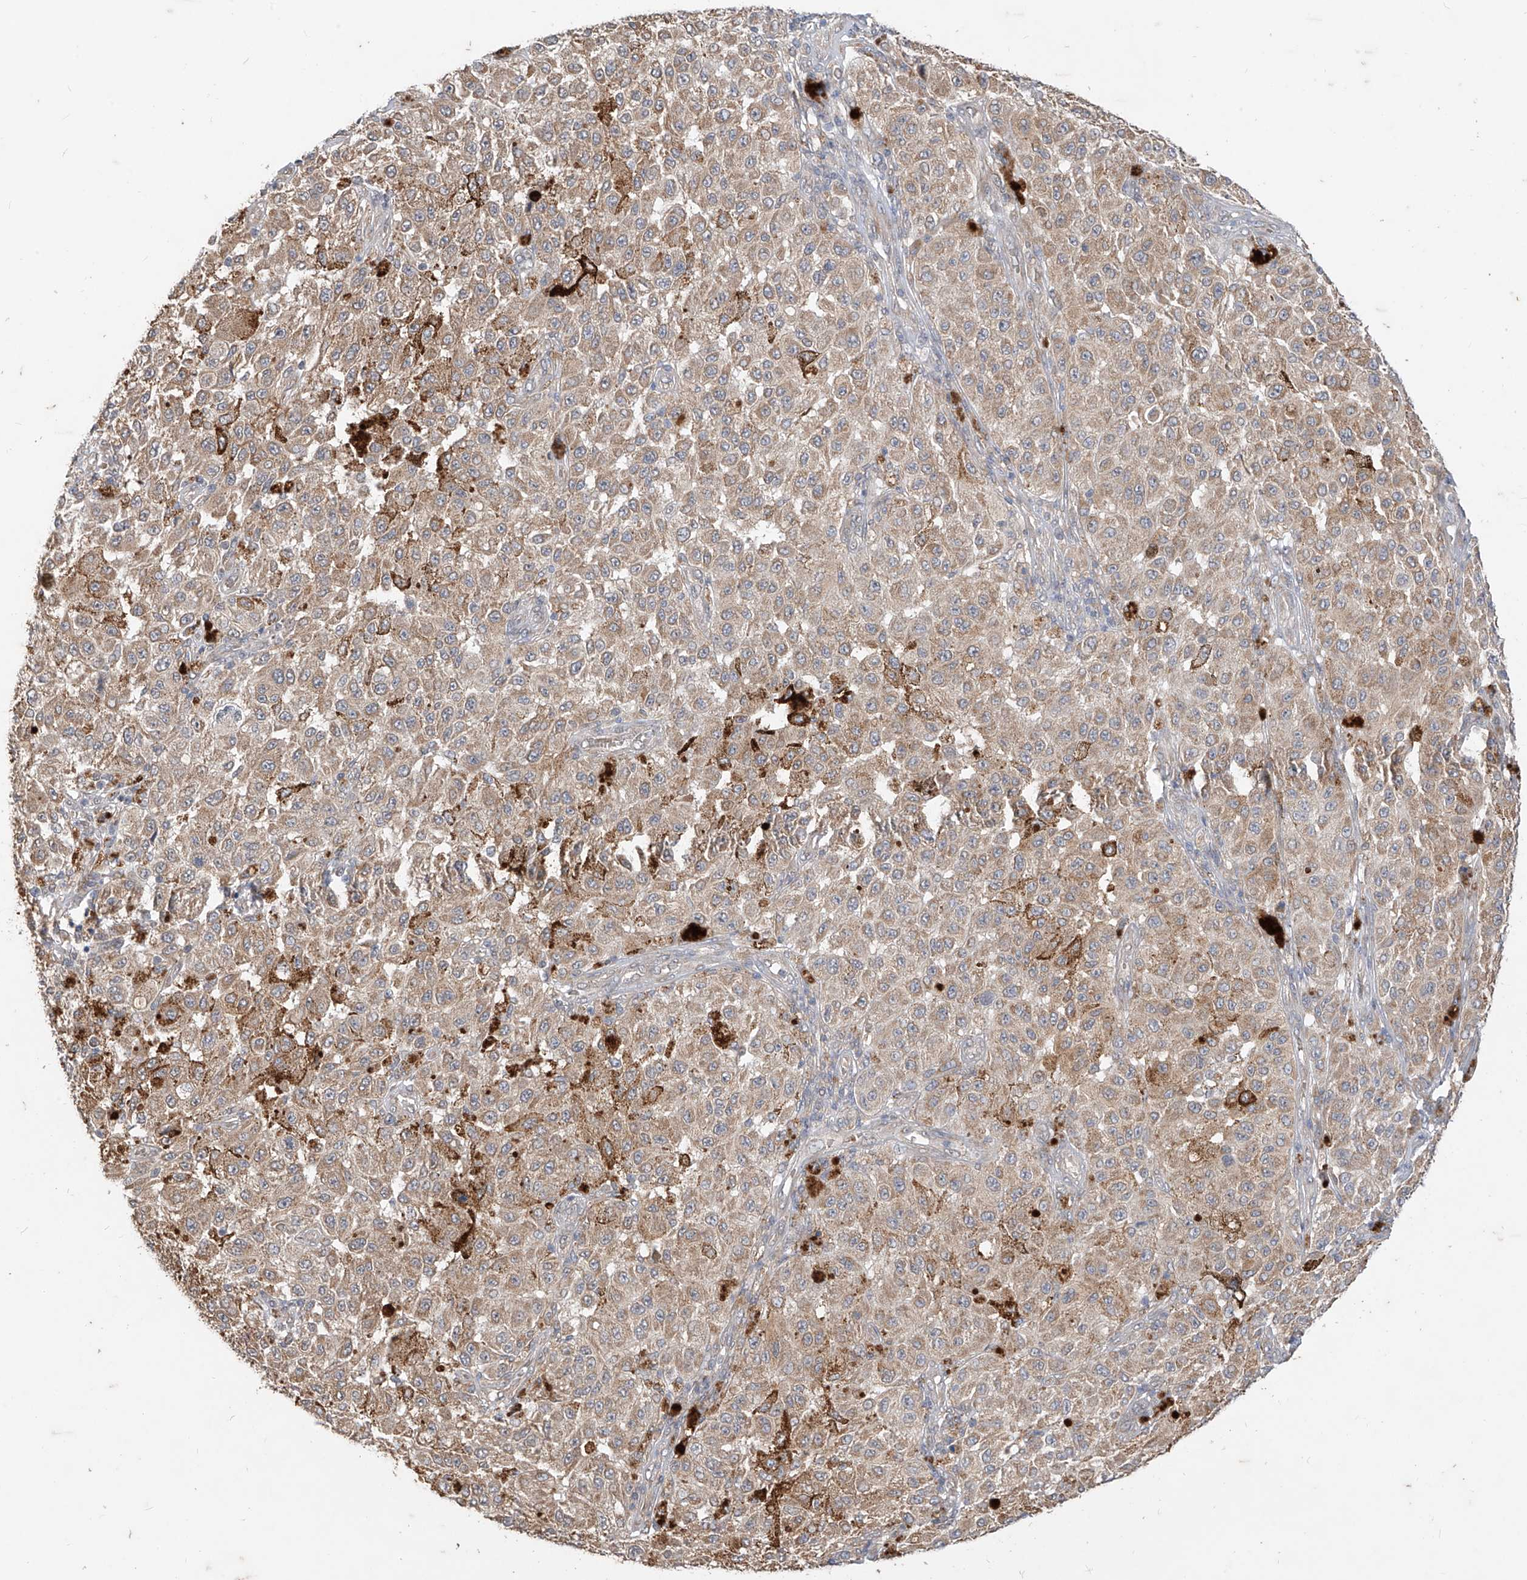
{"staining": {"intensity": "moderate", "quantity": ">75%", "location": "cytoplasmic/membranous"}, "tissue": "melanoma", "cell_type": "Tumor cells", "image_type": "cancer", "snomed": [{"axis": "morphology", "description": "Malignant melanoma, NOS"}, {"axis": "topography", "description": "Skin"}], "caption": "Immunohistochemistry histopathology image of human malignant melanoma stained for a protein (brown), which displays medium levels of moderate cytoplasmic/membranous staining in about >75% of tumor cells.", "gene": "MTUS2", "patient": {"sex": "female", "age": 64}}